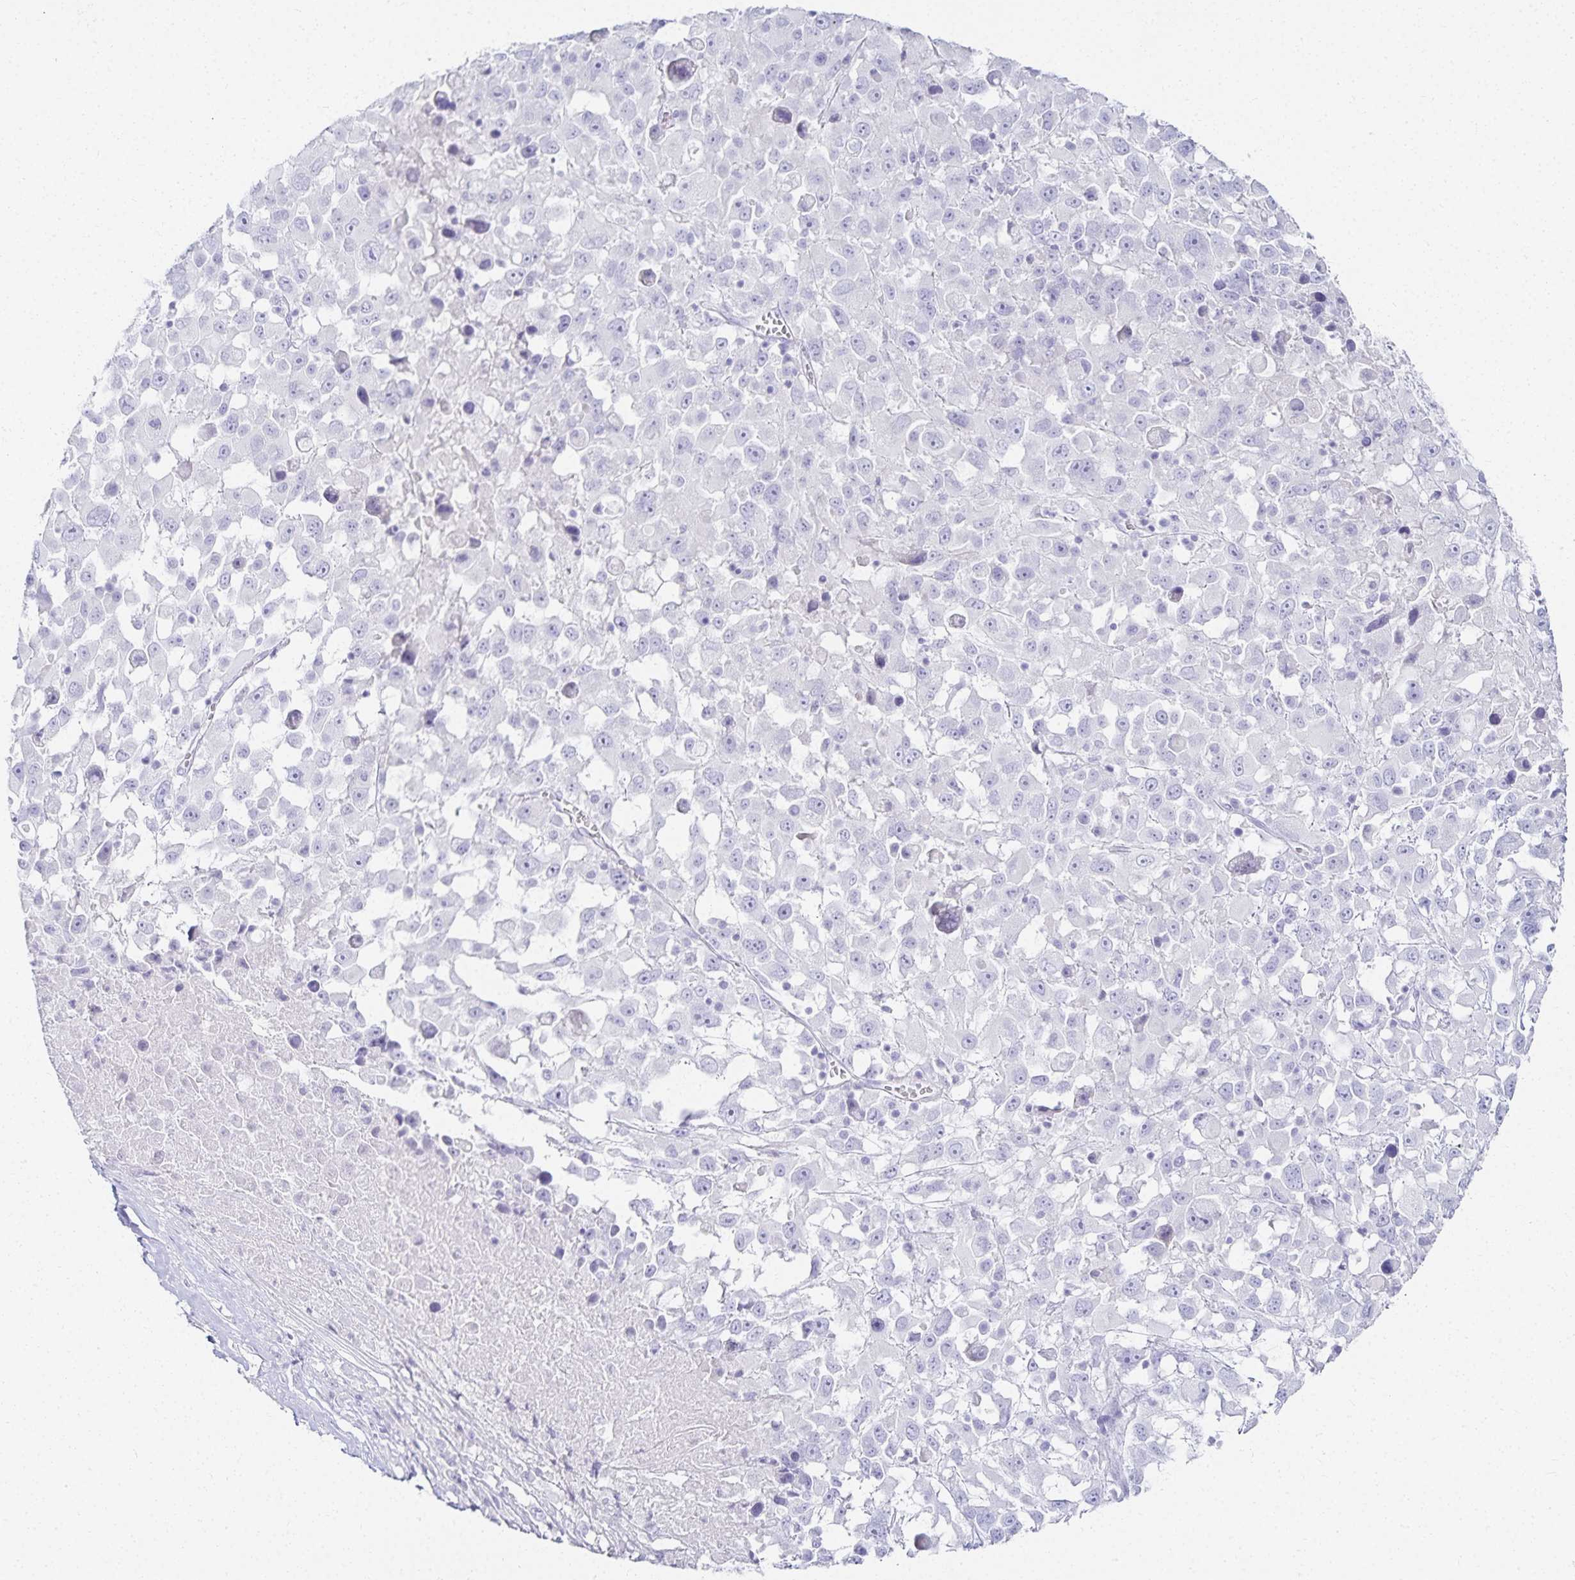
{"staining": {"intensity": "negative", "quantity": "none", "location": "none"}, "tissue": "melanoma", "cell_type": "Tumor cells", "image_type": "cancer", "snomed": [{"axis": "morphology", "description": "Malignant melanoma, Metastatic site"}, {"axis": "topography", "description": "Soft tissue"}], "caption": "DAB (3,3'-diaminobenzidine) immunohistochemical staining of melanoma shows no significant positivity in tumor cells. The staining is performed using DAB (3,3'-diaminobenzidine) brown chromogen with nuclei counter-stained in using hematoxylin.", "gene": "GP2", "patient": {"sex": "male", "age": 50}}